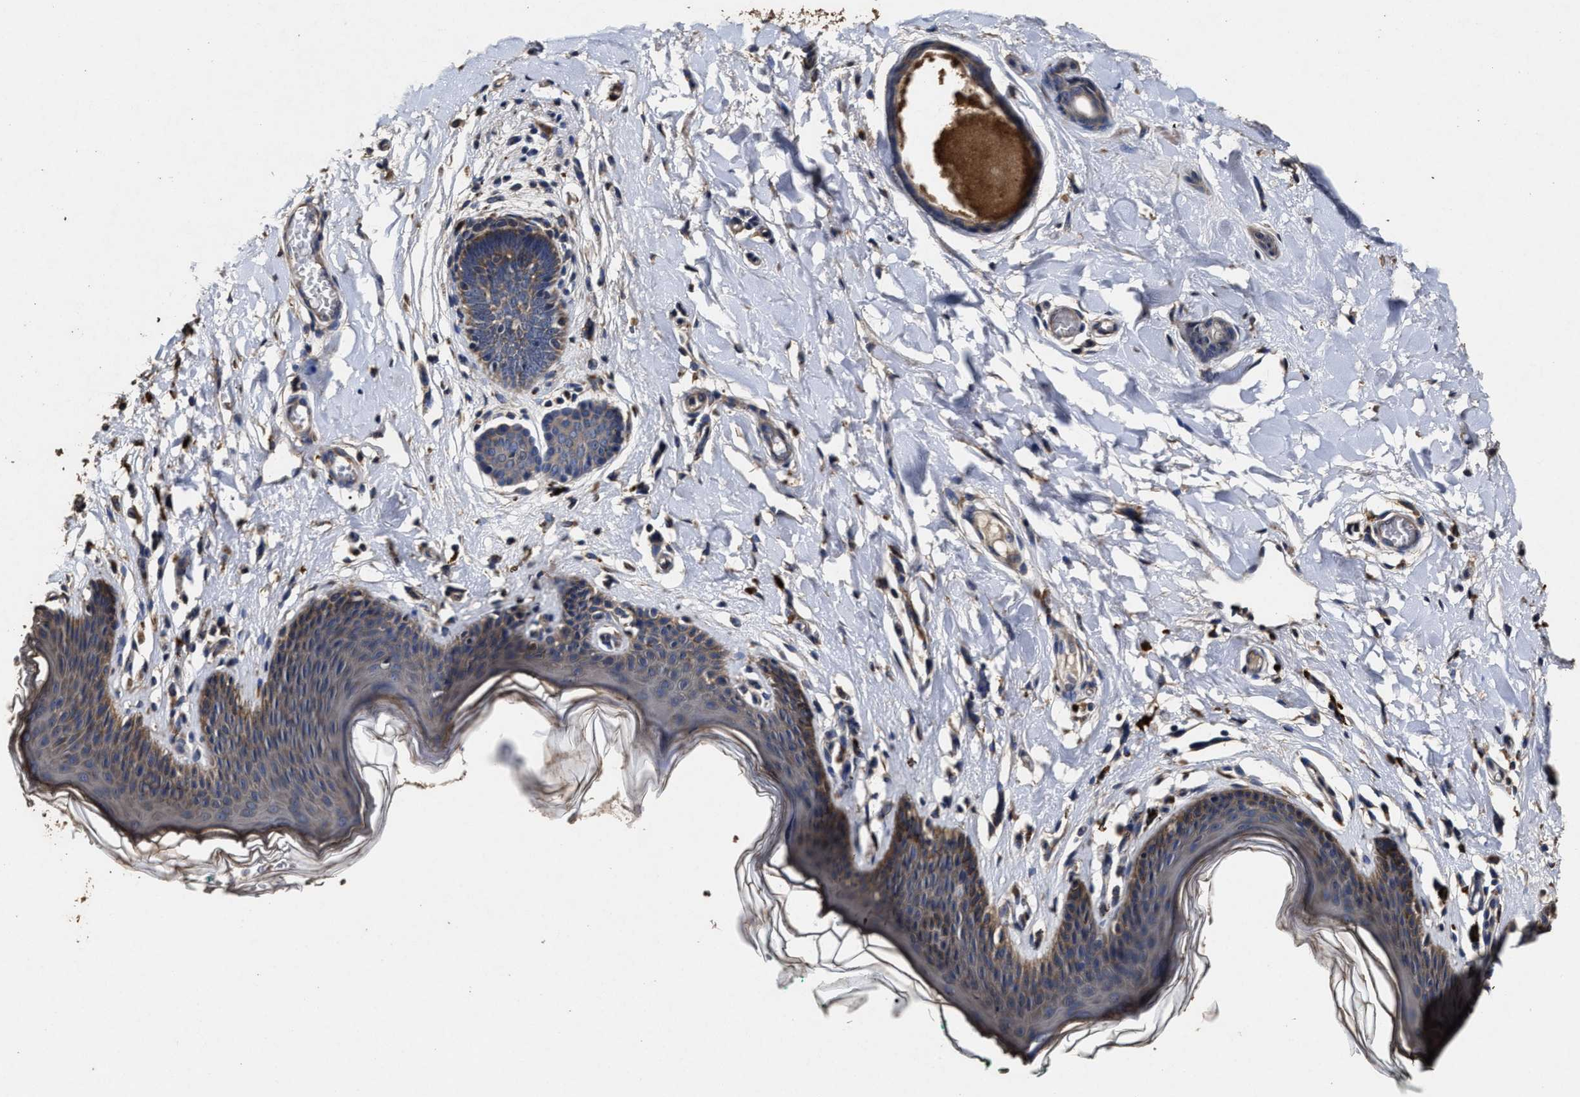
{"staining": {"intensity": "moderate", "quantity": "<25%", "location": "cytoplasmic/membranous"}, "tissue": "skin", "cell_type": "Epidermal cells", "image_type": "normal", "snomed": [{"axis": "morphology", "description": "Normal tissue, NOS"}, {"axis": "topography", "description": "Vulva"}], "caption": "Immunohistochemistry image of unremarkable human skin stained for a protein (brown), which shows low levels of moderate cytoplasmic/membranous staining in about <25% of epidermal cells.", "gene": "PPM1K", "patient": {"sex": "female", "age": 66}}